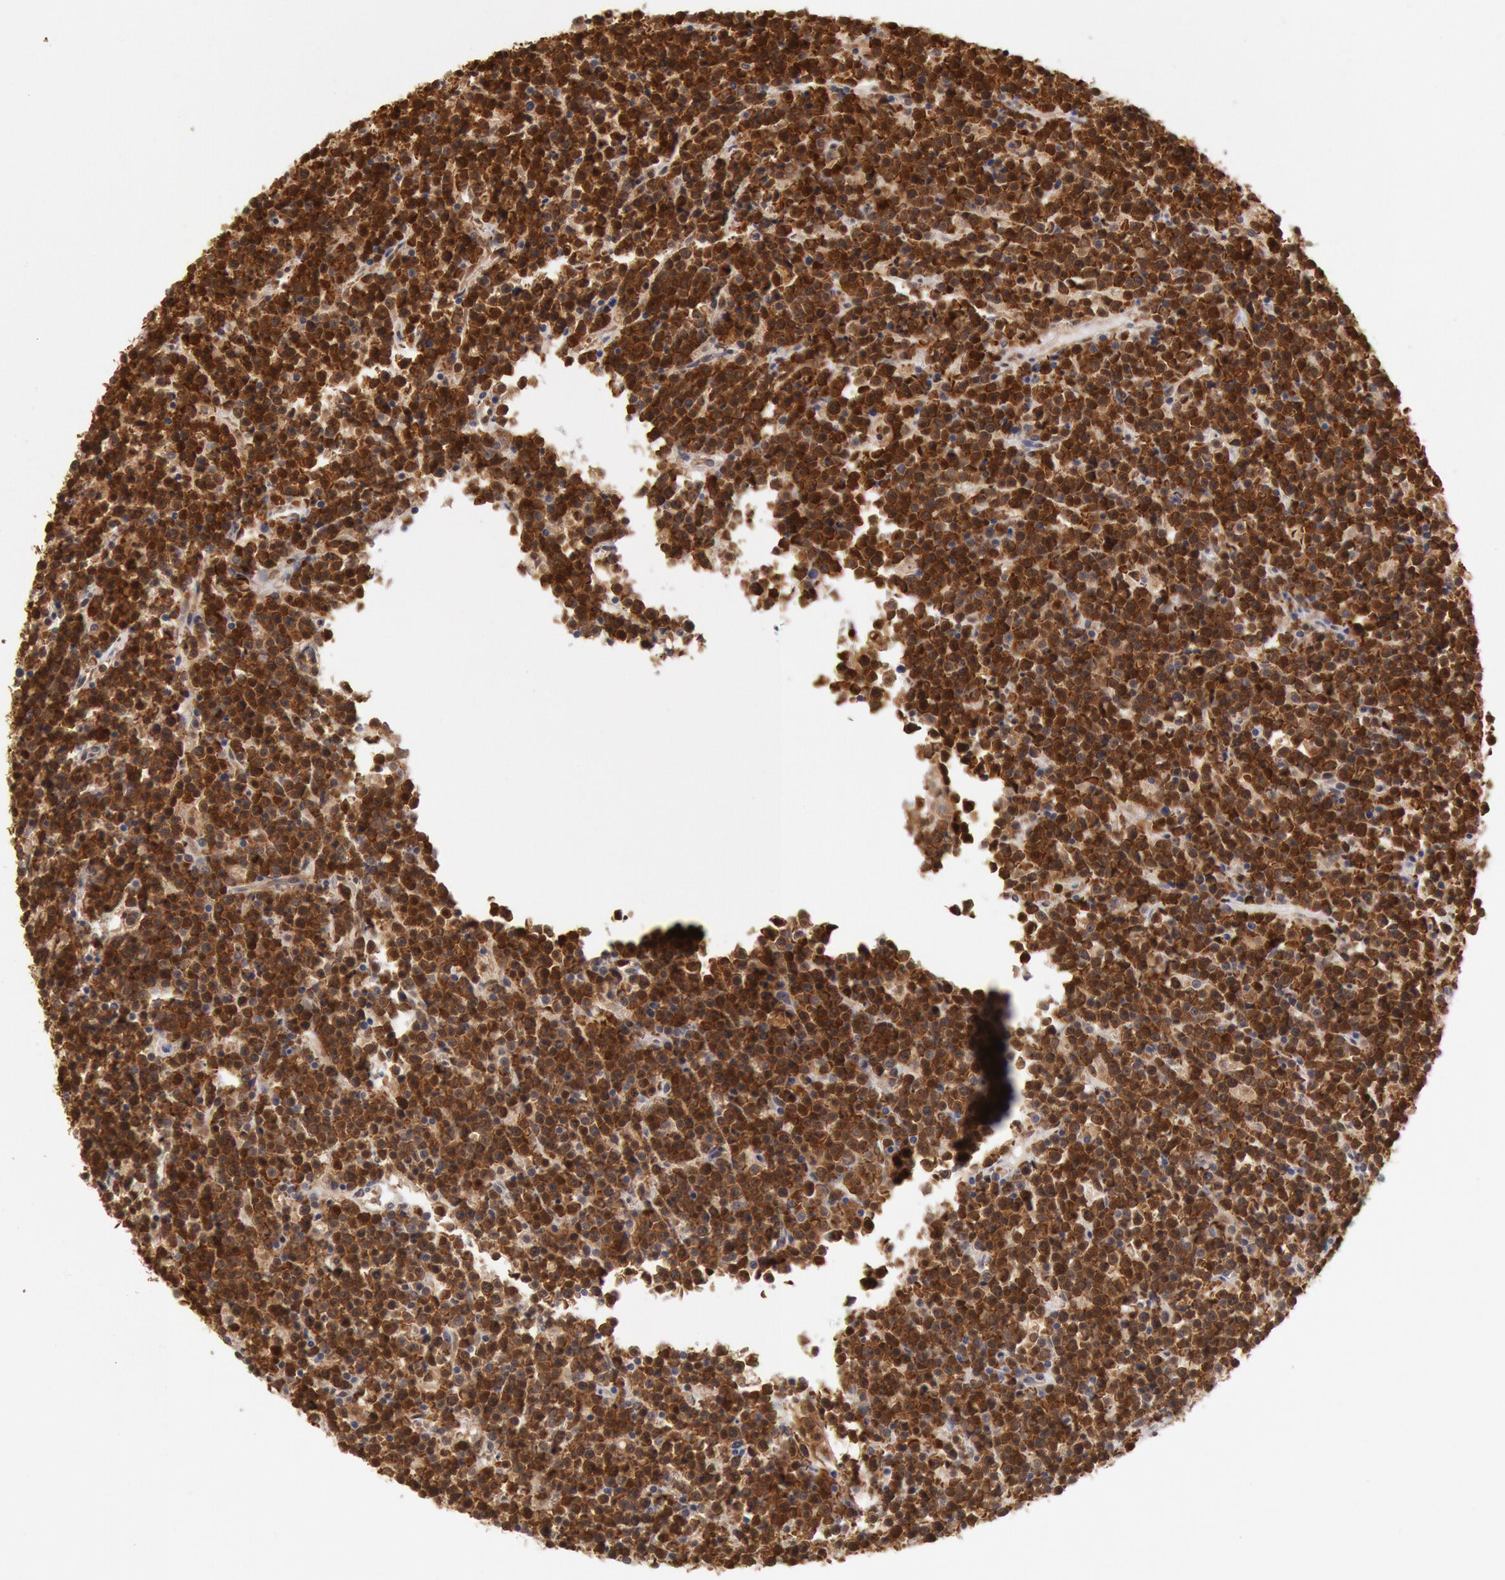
{"staining": {"intensity": "strong", "quantity": ">75%", "location": "cytoplasmic/membranous,nuclear"}, "tissue": "lymphoma", "cell_type": "Tumor cells", "image_type": "cancer", "snomed": [{"axis": "morphology", "description": "Malignant lymphoma, non-Hodgkin's type, High grade"}, {"axis": "topography", "description": "Ovary"}], "caption": "Lymphoma was stained to show a protein in brown. There is high levels of strong cytoplasmic/membranous and nuclear positivity in approximately >75% of tumor cells.", "gene": "DNAJA1", "patient": {"sex": "female", "age": 56}}